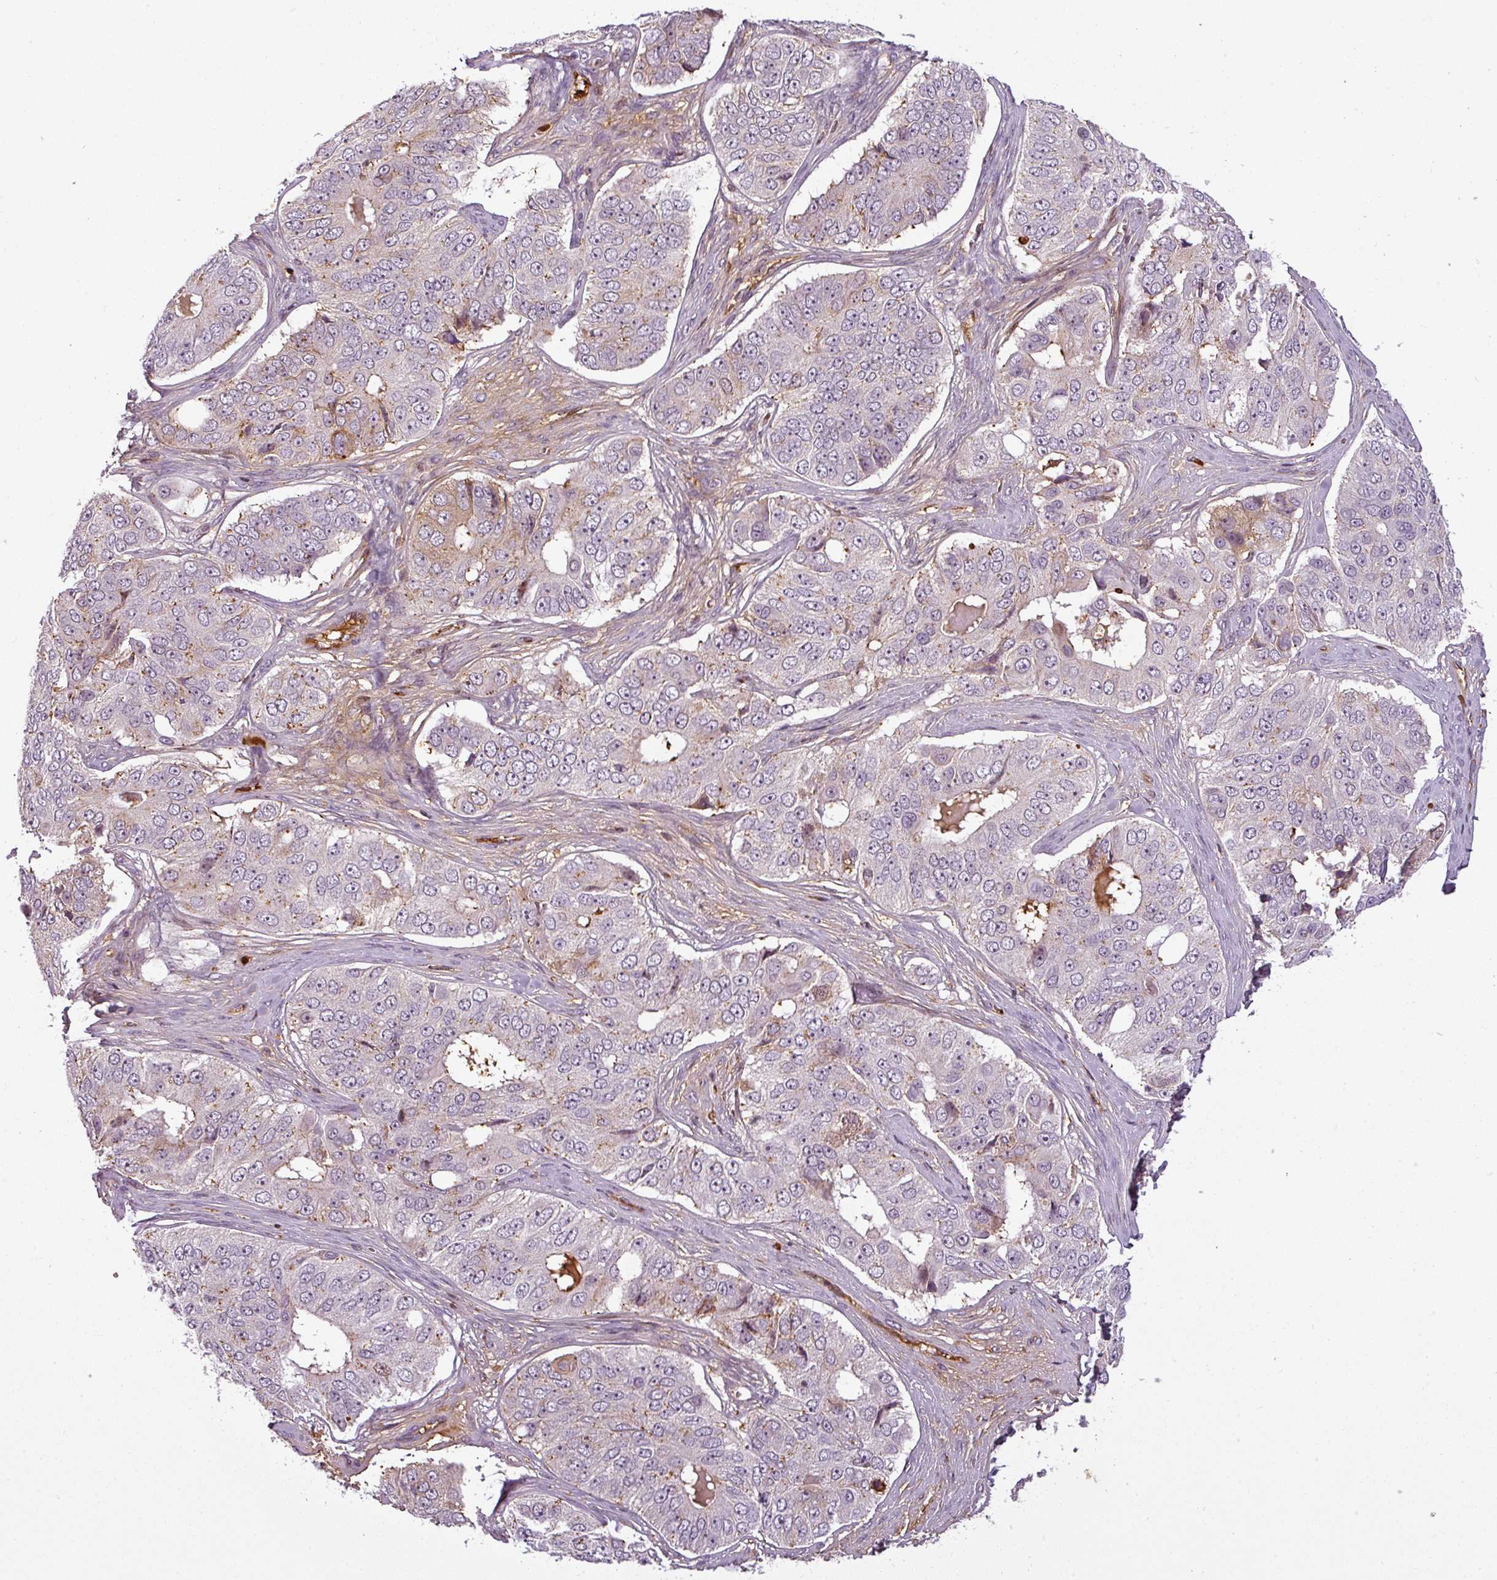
{"staining": {"intensity": "moderate", "quantity": "<25%", "location": "cytoplasmic/membranous"}, "tissue": "ovarian cancer", "cell_type": "Tumor cells", "image_type": "cancer", "snomed": [{"axis": "morphology", "description": "Carcinoma, endometroid"}, {"axis": "topography", "description": "Ovary"}], "caption": "Protein staining demonstrates moderate cytoplasmic/membranous staining in about <25% of tumor cells in ovarian cancer (endometroid carcinoma). (brown staining indicates protein expression, while blue staining denotes nuclei).", "gene": "APOC1", "patient": {"sex": "female", "age": 51}}